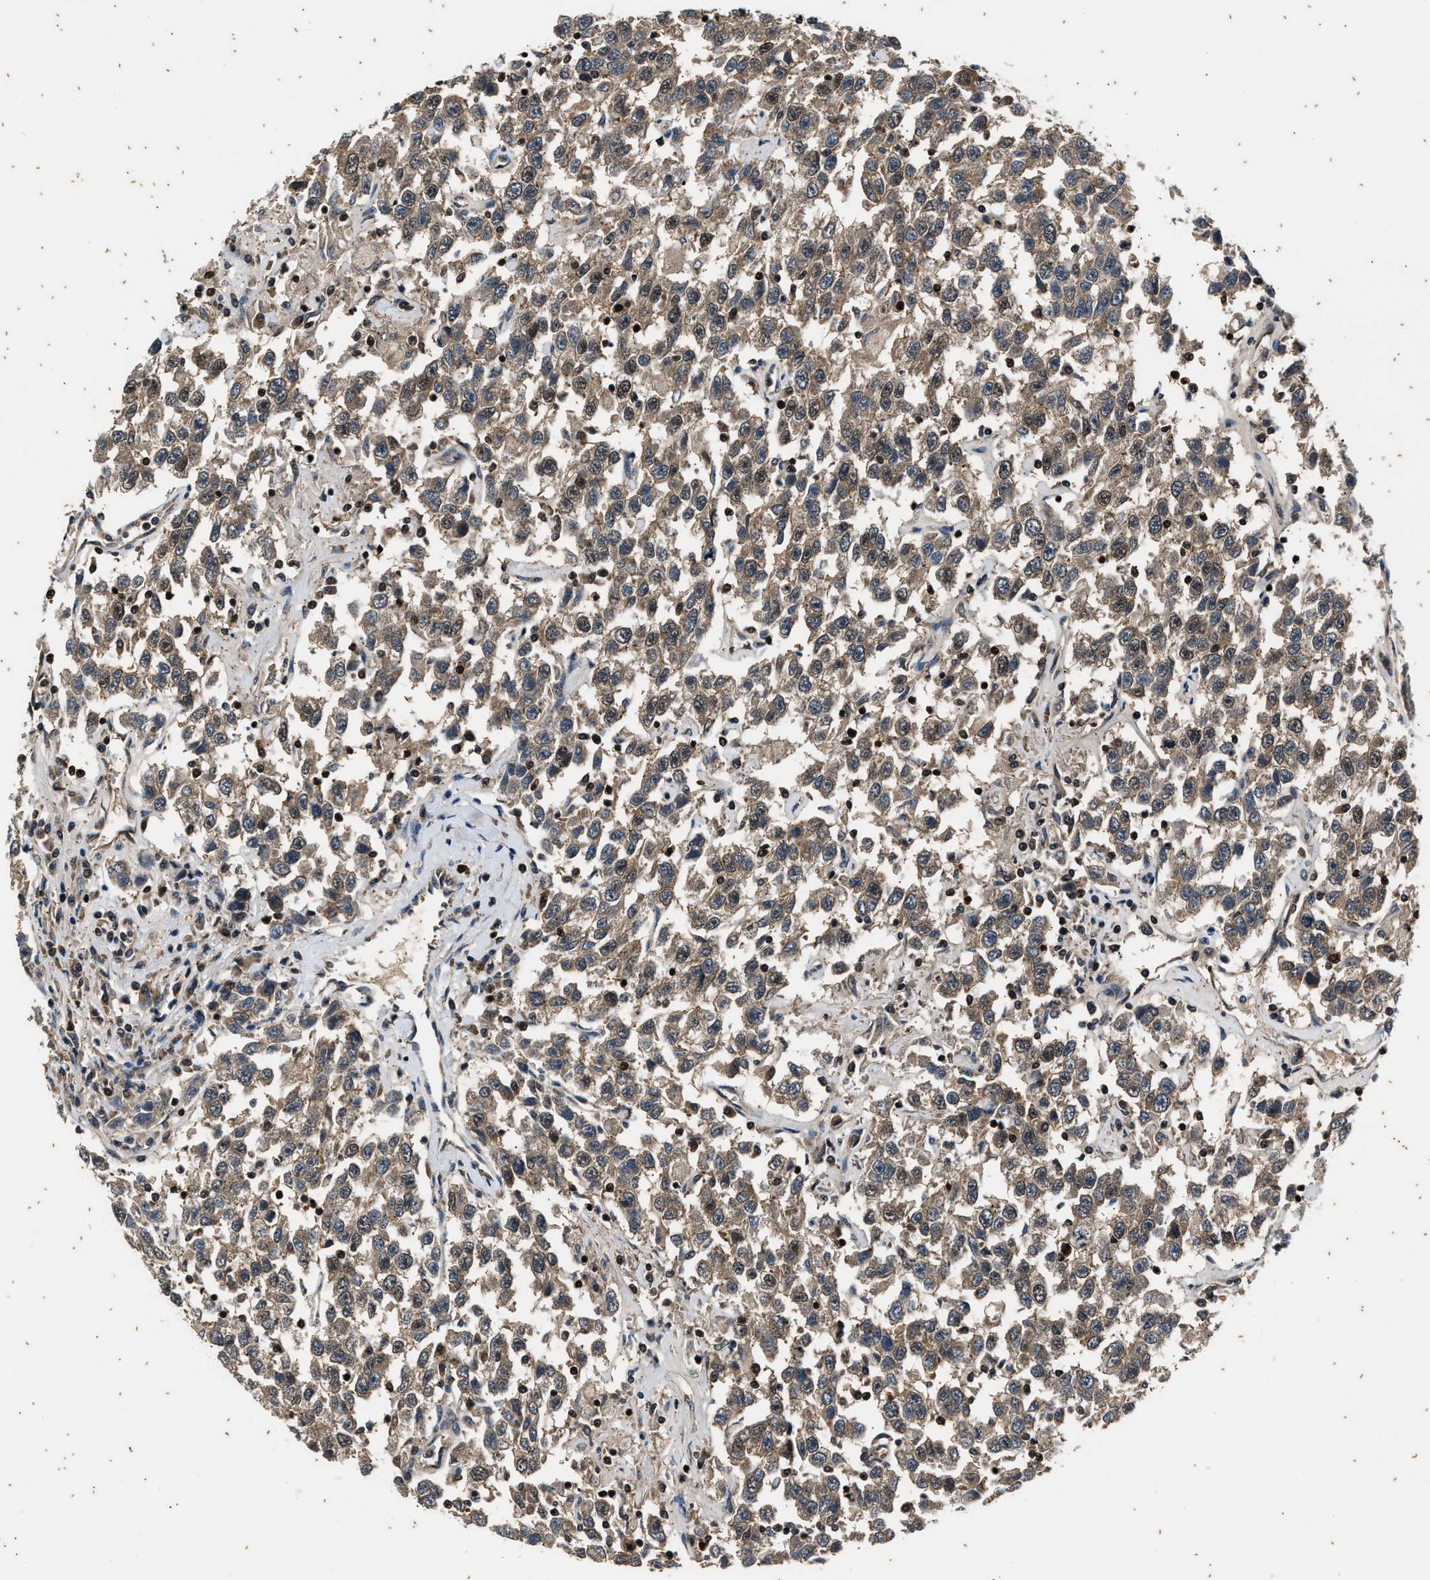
{"staining": {"intensity": "weak", "quantity": ">75%", "location": "cytoplasmic/membranous"}, "tissue": "testis cancer", "cell_type": "Tumor cells", "image_type": "cancer", "snomed": [{"axis": "morphology", "description": "Seminoma, NOS"}, {"axis": "topography", "description": "Testis"}], "caption": "Weak cytoplasmic/membranous protein staining is present in approximately >75% of tumor cells in seminoma (testis). Using DAB (brown) and hematoxylin (blue) stains, captured at high magnification using brightfield microscopy.", "gene": "PTPN7", "patient": {"sex": "male", "age": 41}}